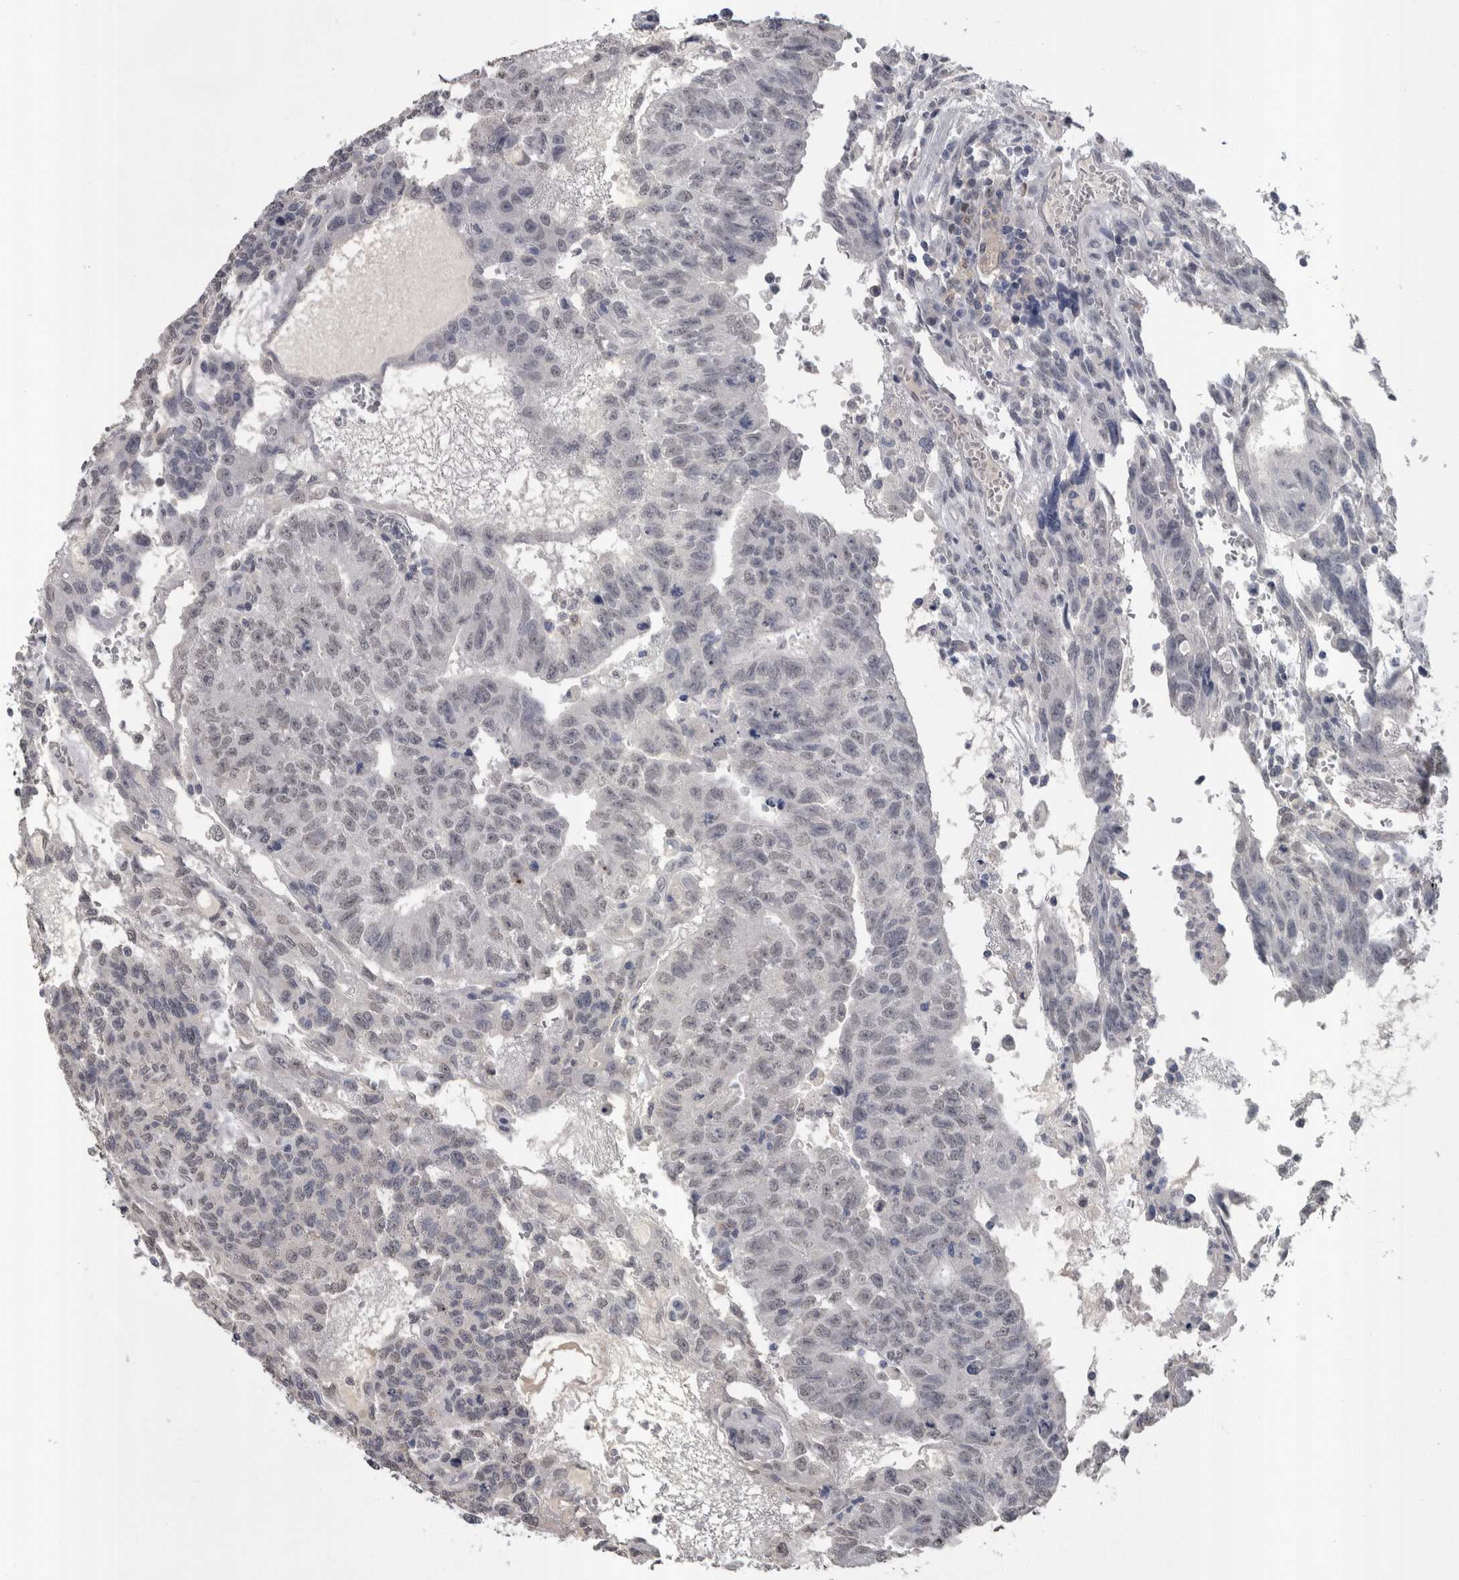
{"staining": {"intensity": "weak", "quantity": "25%-75%", "location": "nuclear"}, "tissue": "testis cancer", "cell_type": "Tumor cells", "image_type": "cancer", "snomed": [{"axis": "morphology", "description": "Seminoma, NOS"}, {"axis": "morphology", "description": "Carcinoma, Embryonal, NOS"}, {"axis": "topography", "description": "Testis"}], "caption": "Testis cancer (embryonal carcinoma) tissue shows weak nuclear expression in approximately 25%-75% of tumor cells The staining was performed using DAB, with brown indicating positive protein expression. Nuclei are stained blue with hematoxylin.", "gene": "PAX5", "patient": {"sex": "male", "age": 52}}